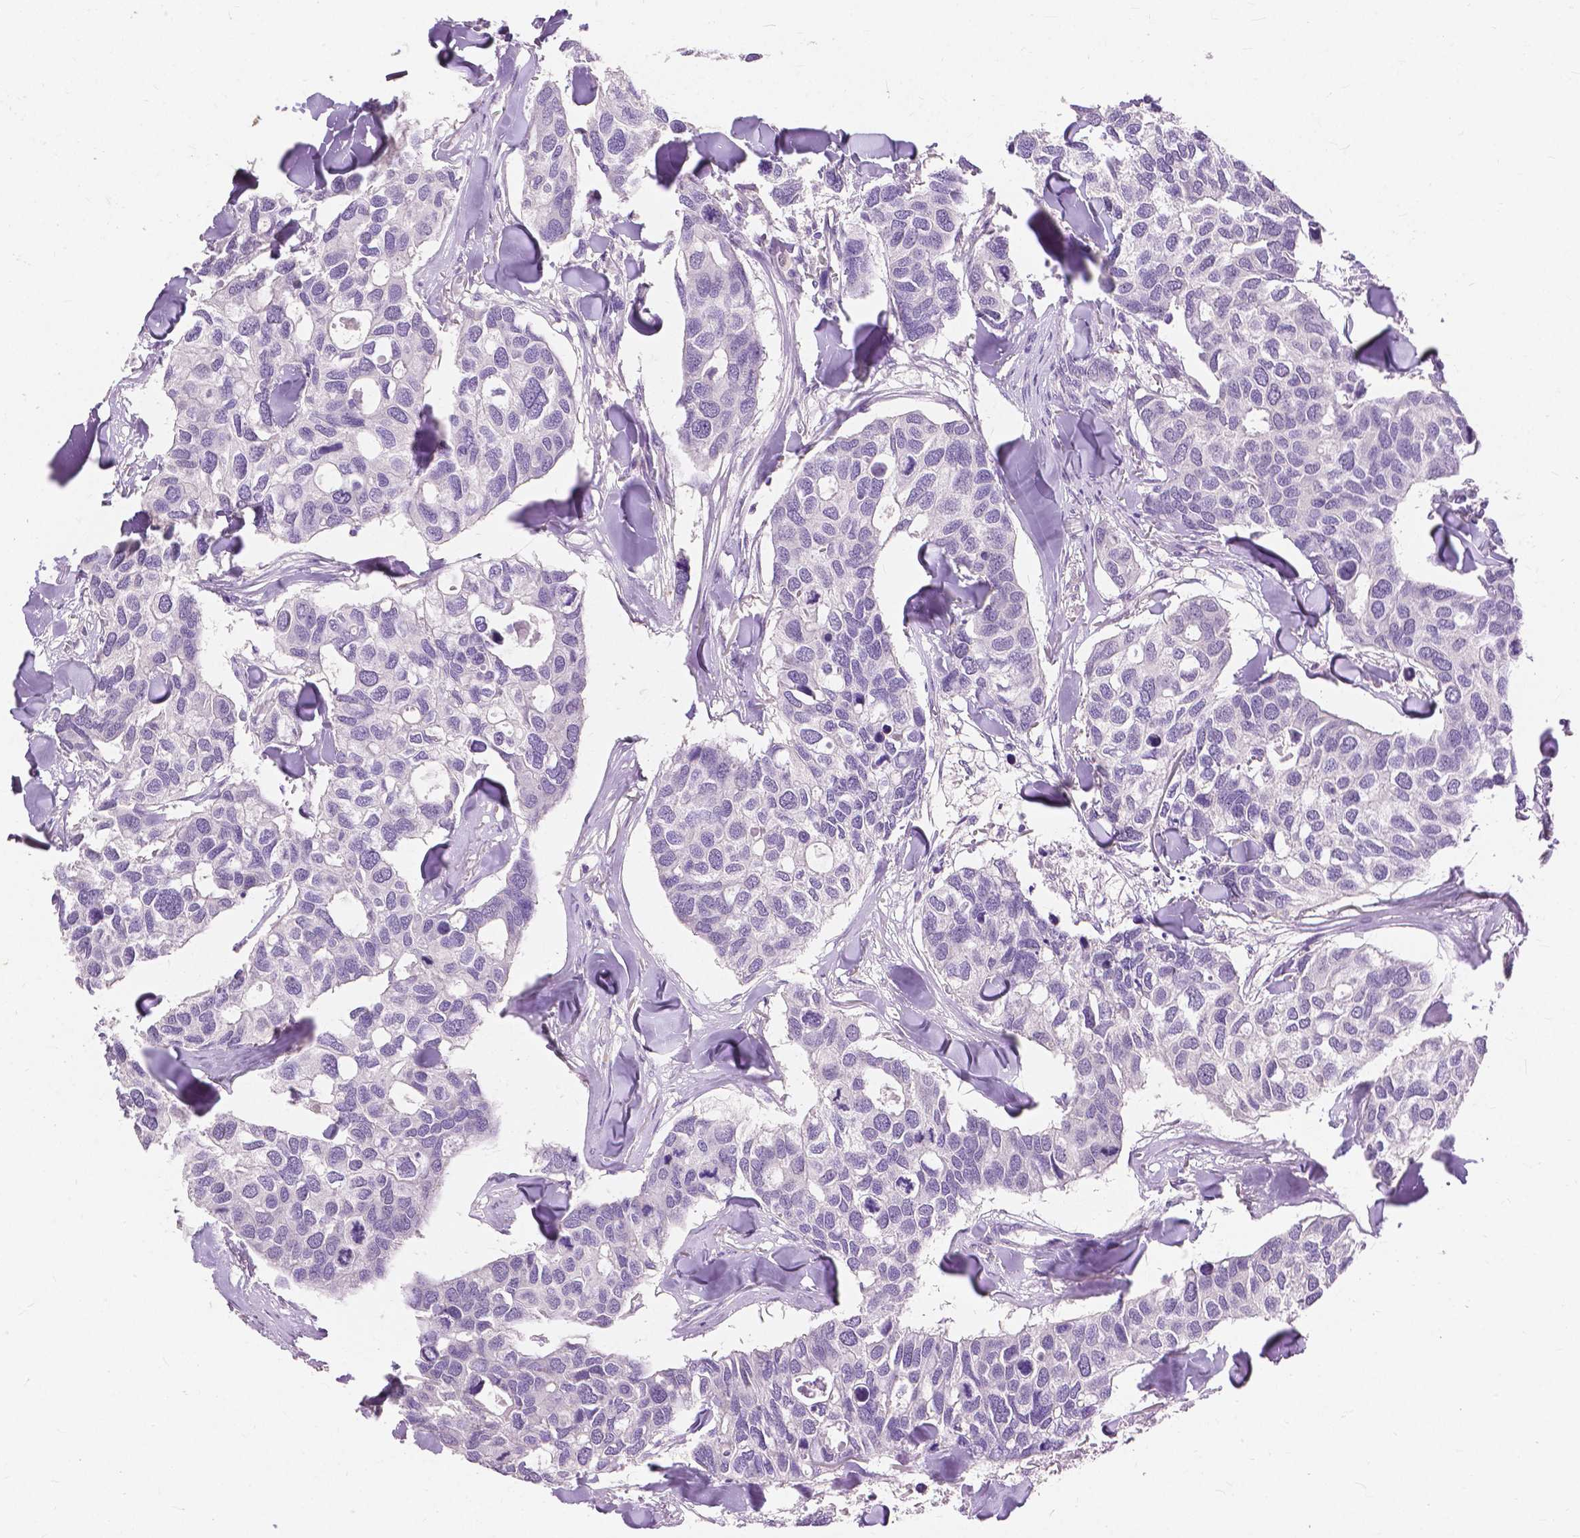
{"staining": {"intensity": "negative", "quantity": "none", "location": "none"}, "tissue": "breast cancer", "cell_type": "Tumor cells", "image_type": "cancer", "snomed": [{"axis": "morphology", "description": "Duct carcinoma"}, {"axis": "topography", "description": "Breast"}], "caption": "Breast invasive ductal carcinoma was stained to show a protein in brown. There is no significant staining in tumor cells. (Immunohistochemistry, brightfield microscopy, high magnification).", "gene": "CXCR2", "patient": {"sex": "female", "age": 83}}